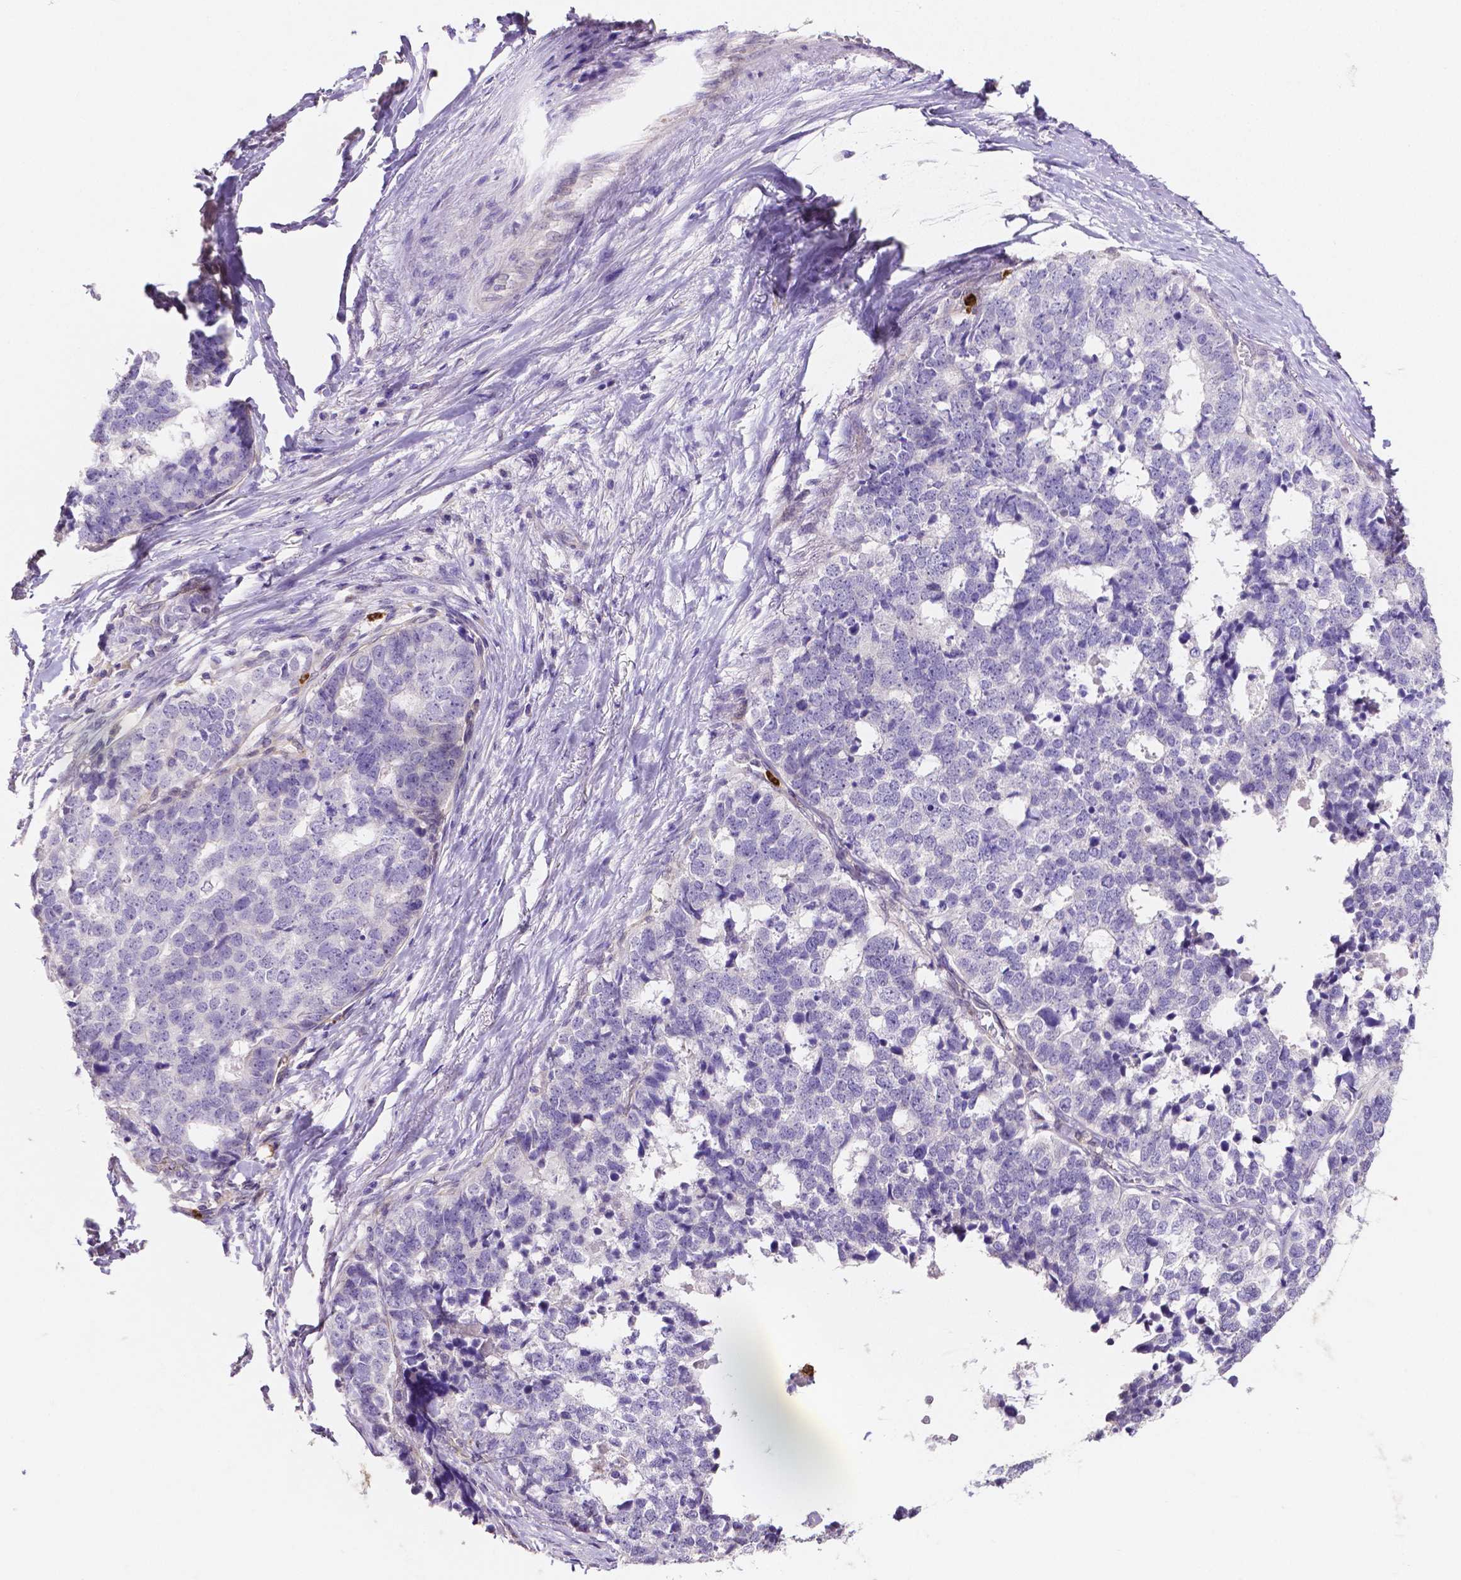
{"staining": {"intensity": "negative", "quantity": "none", "location": "none"}, "tissue": "stomach cancer", "cell_type": "Tumor cells", "image_type": "cancer", "snomed": [{"axis": "morphology", "description": "Adenocarcinoma, NOS"}, {"axis": "topography", "description": "Stomach"}], "caption": "The immunohistochemistry photomicrograph has no significant staining in tumor cells of adenocarcinoma (stomach) tissue.", "gene": "MMP9", "patient": {"sex": "male", "age": 69}}